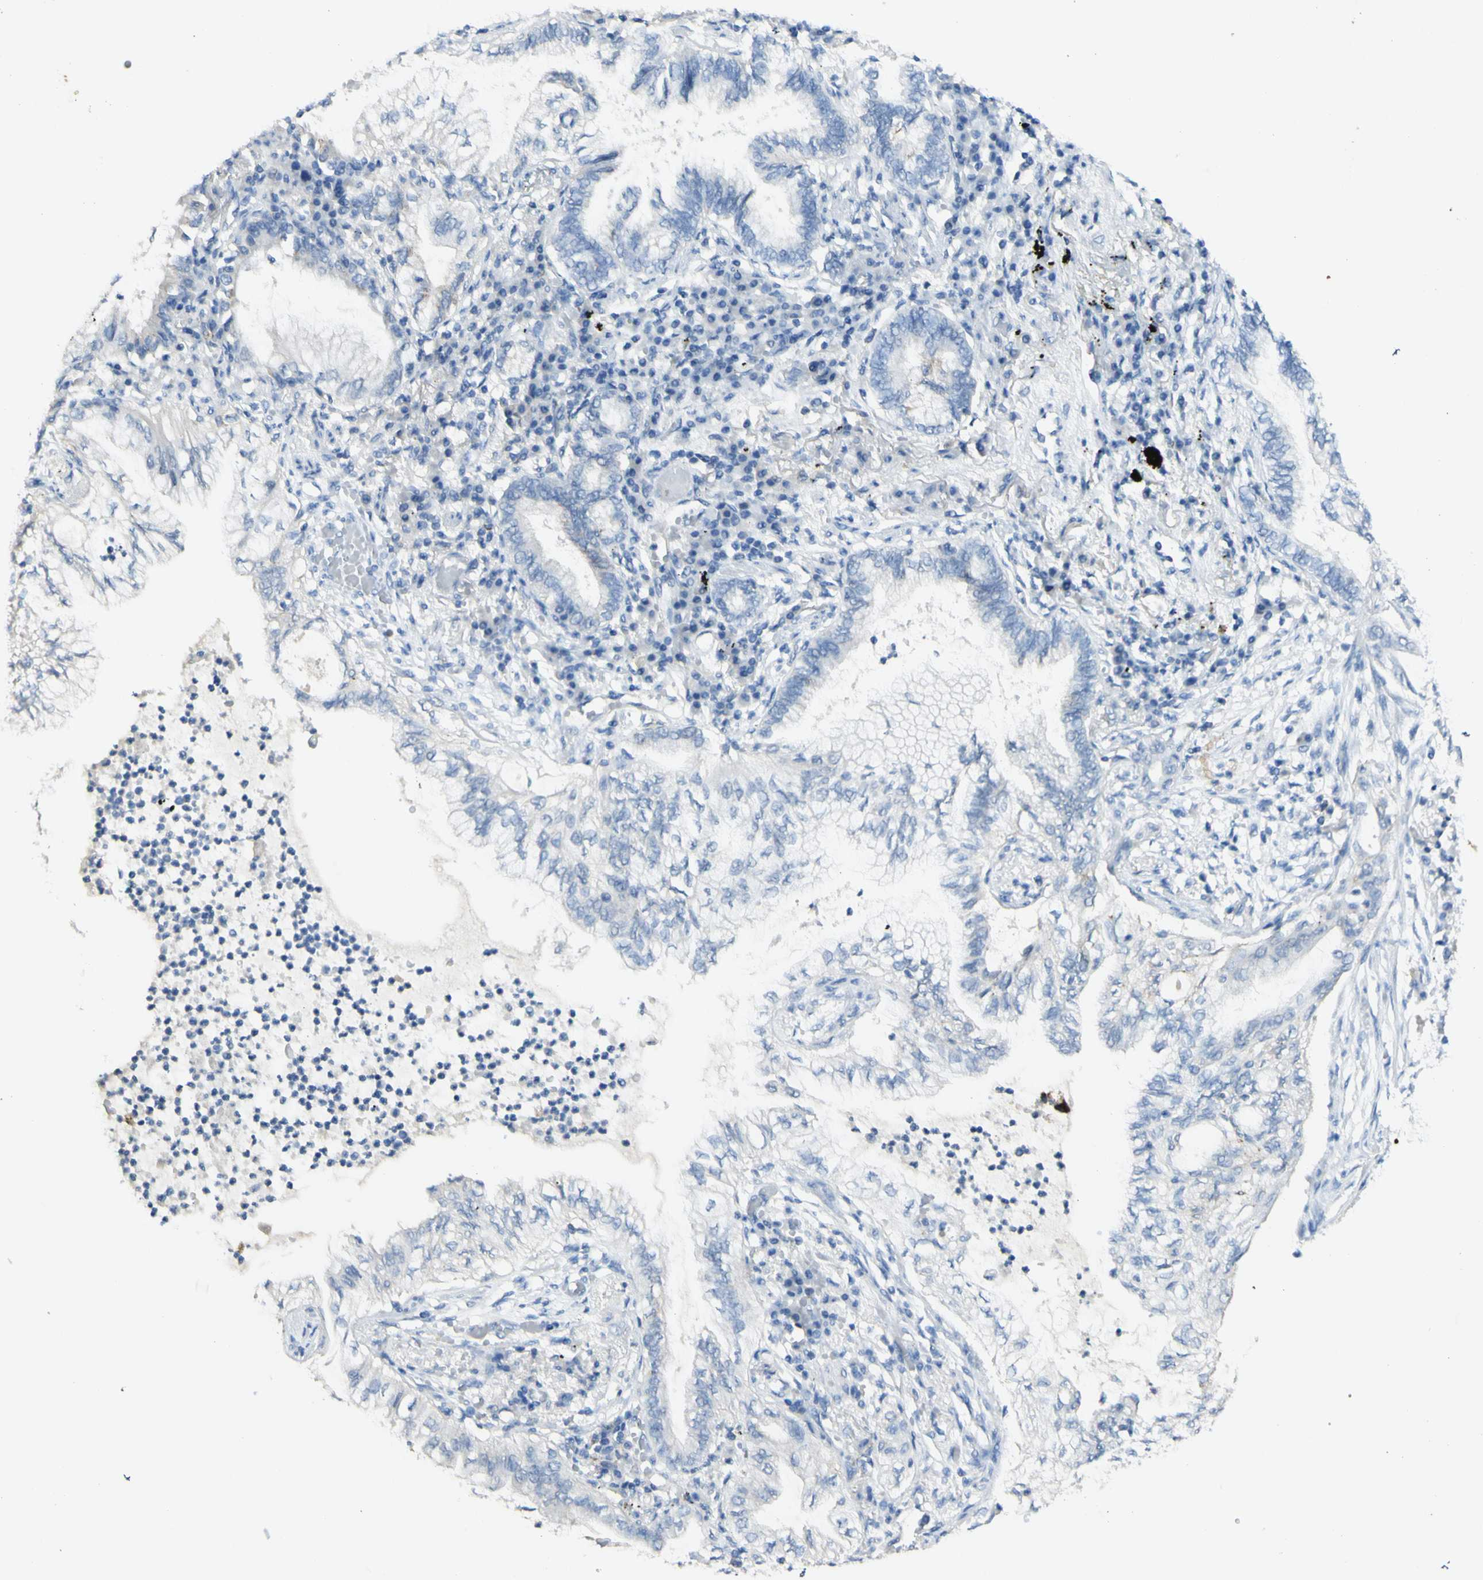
{"staining": {"intensity": "negative", "quantity": "none", "location": "none"}, "tissue": "lung cancer", "cell_type": "Tumor cells", "image_type": "cancer", "snomed": [{"axis": "morphology", "description": "Normal tissue, NOS"}, {"axis": "morphology", "description": "Adenocarcinoma, NOS"}, {"axis": "topography", "description": "Bronchus"}, {"axis": "topography", "description": "Lung"}], "caption": "High power microscopy micrograph of an immunohistochemistry (IHC) micrograph of lung cancer, revealing no significant expression in tumor cells.", "gene": "GDF15", "patient": {"sex": "female", "age": 70}}